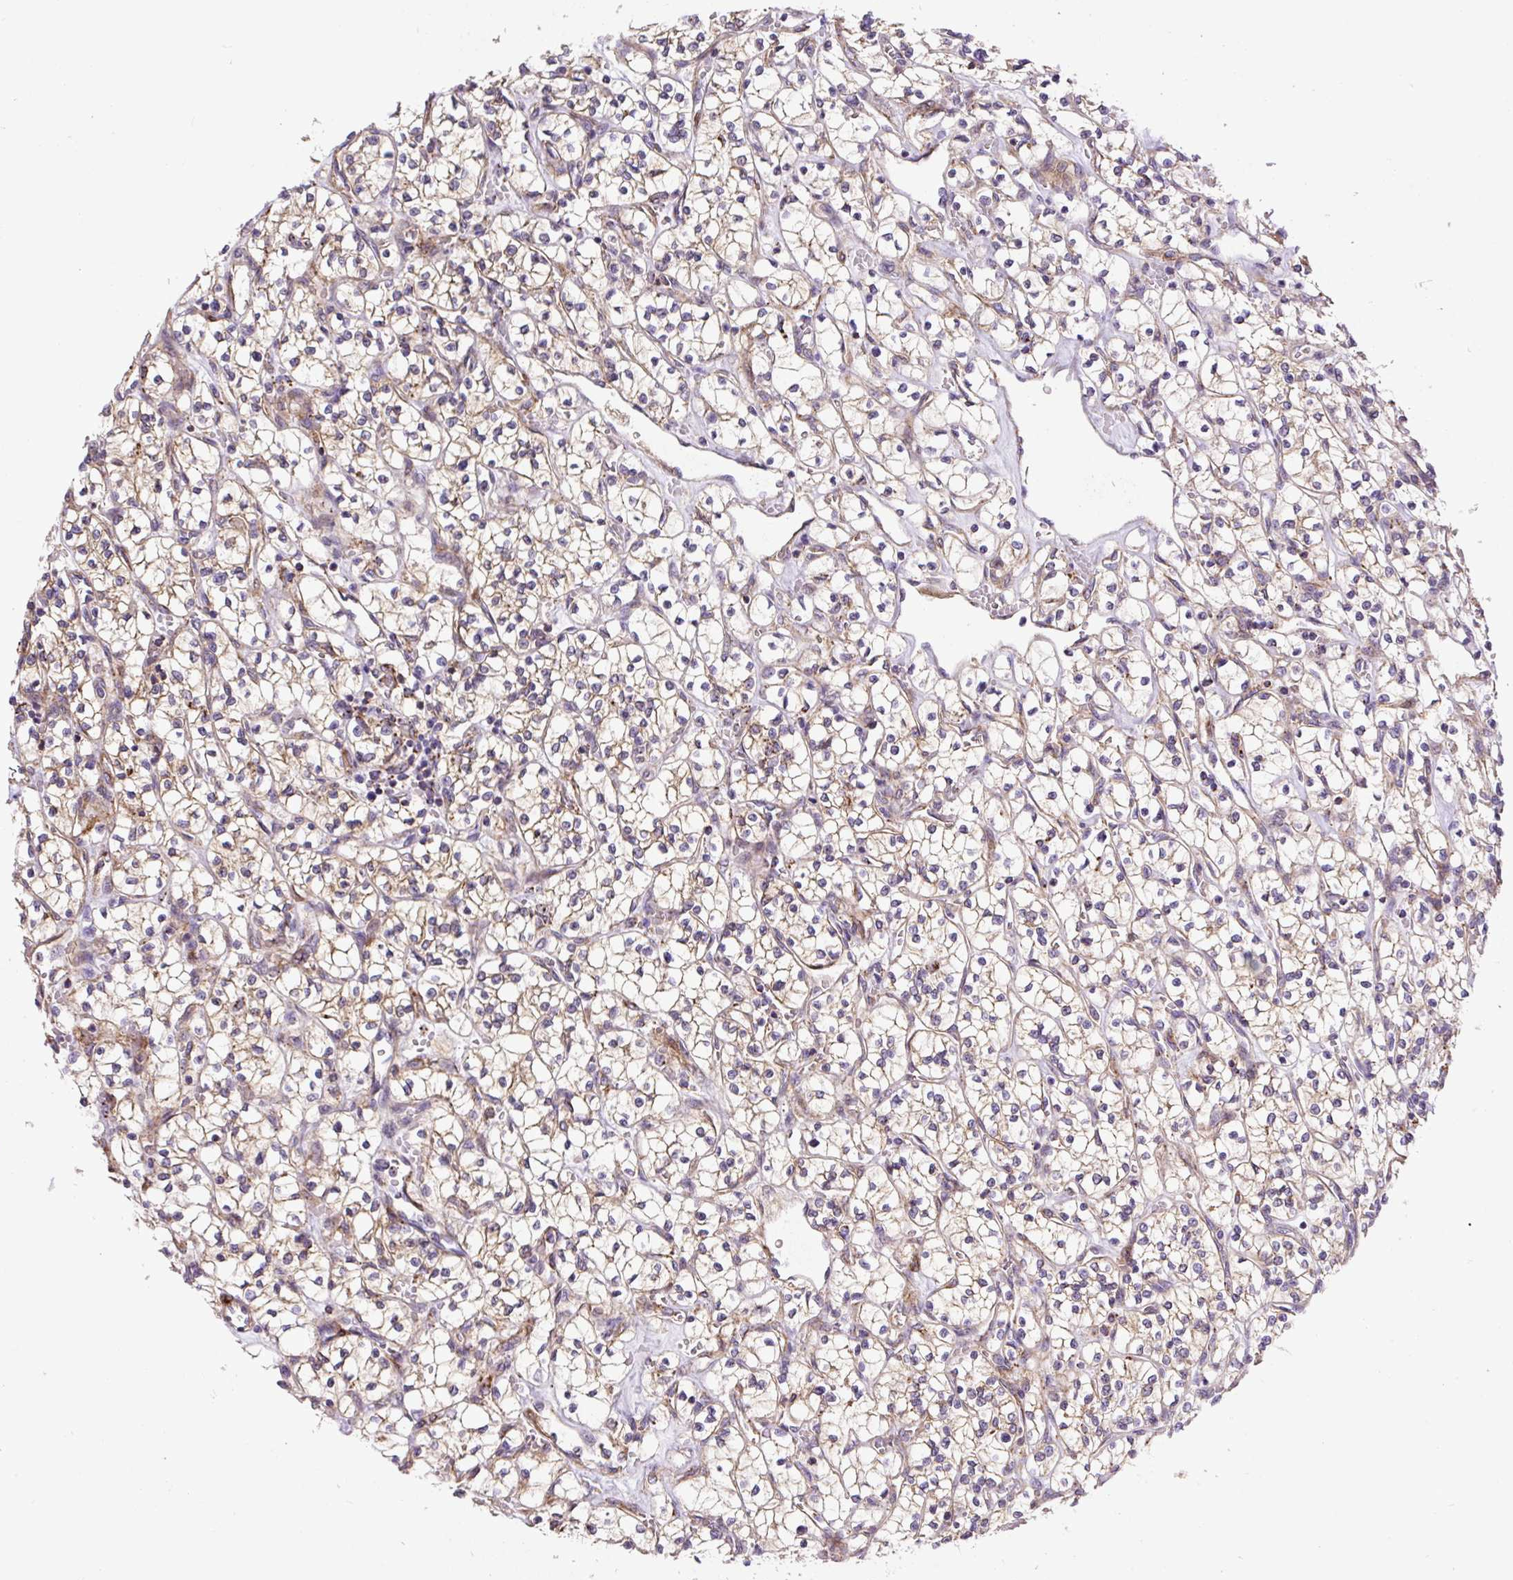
{"staining": {"intensity": "weak", "quantity": "25%-75%", "location": "cytoplasmic/membranous"}, "tissue": "renal cancer", "cell_type": "Tumor cells", "image_type": "cancer", "snomed": [{"axis": "morphology", "description": "Adenocarcinoma, NOS"}, {"axis": "topography", "description": "Kidney"}], "caption": "Tumor cells reveal low levels of weak cytoplasmic/membranous staining in about 25%-75% of cells in human renal cancer (adenocarcinoma). The protein of interest is shown in brown color, while the nuclei are stained blue.", "gene": "RNF170", "patient": {"sex": "female", "age": 64}}